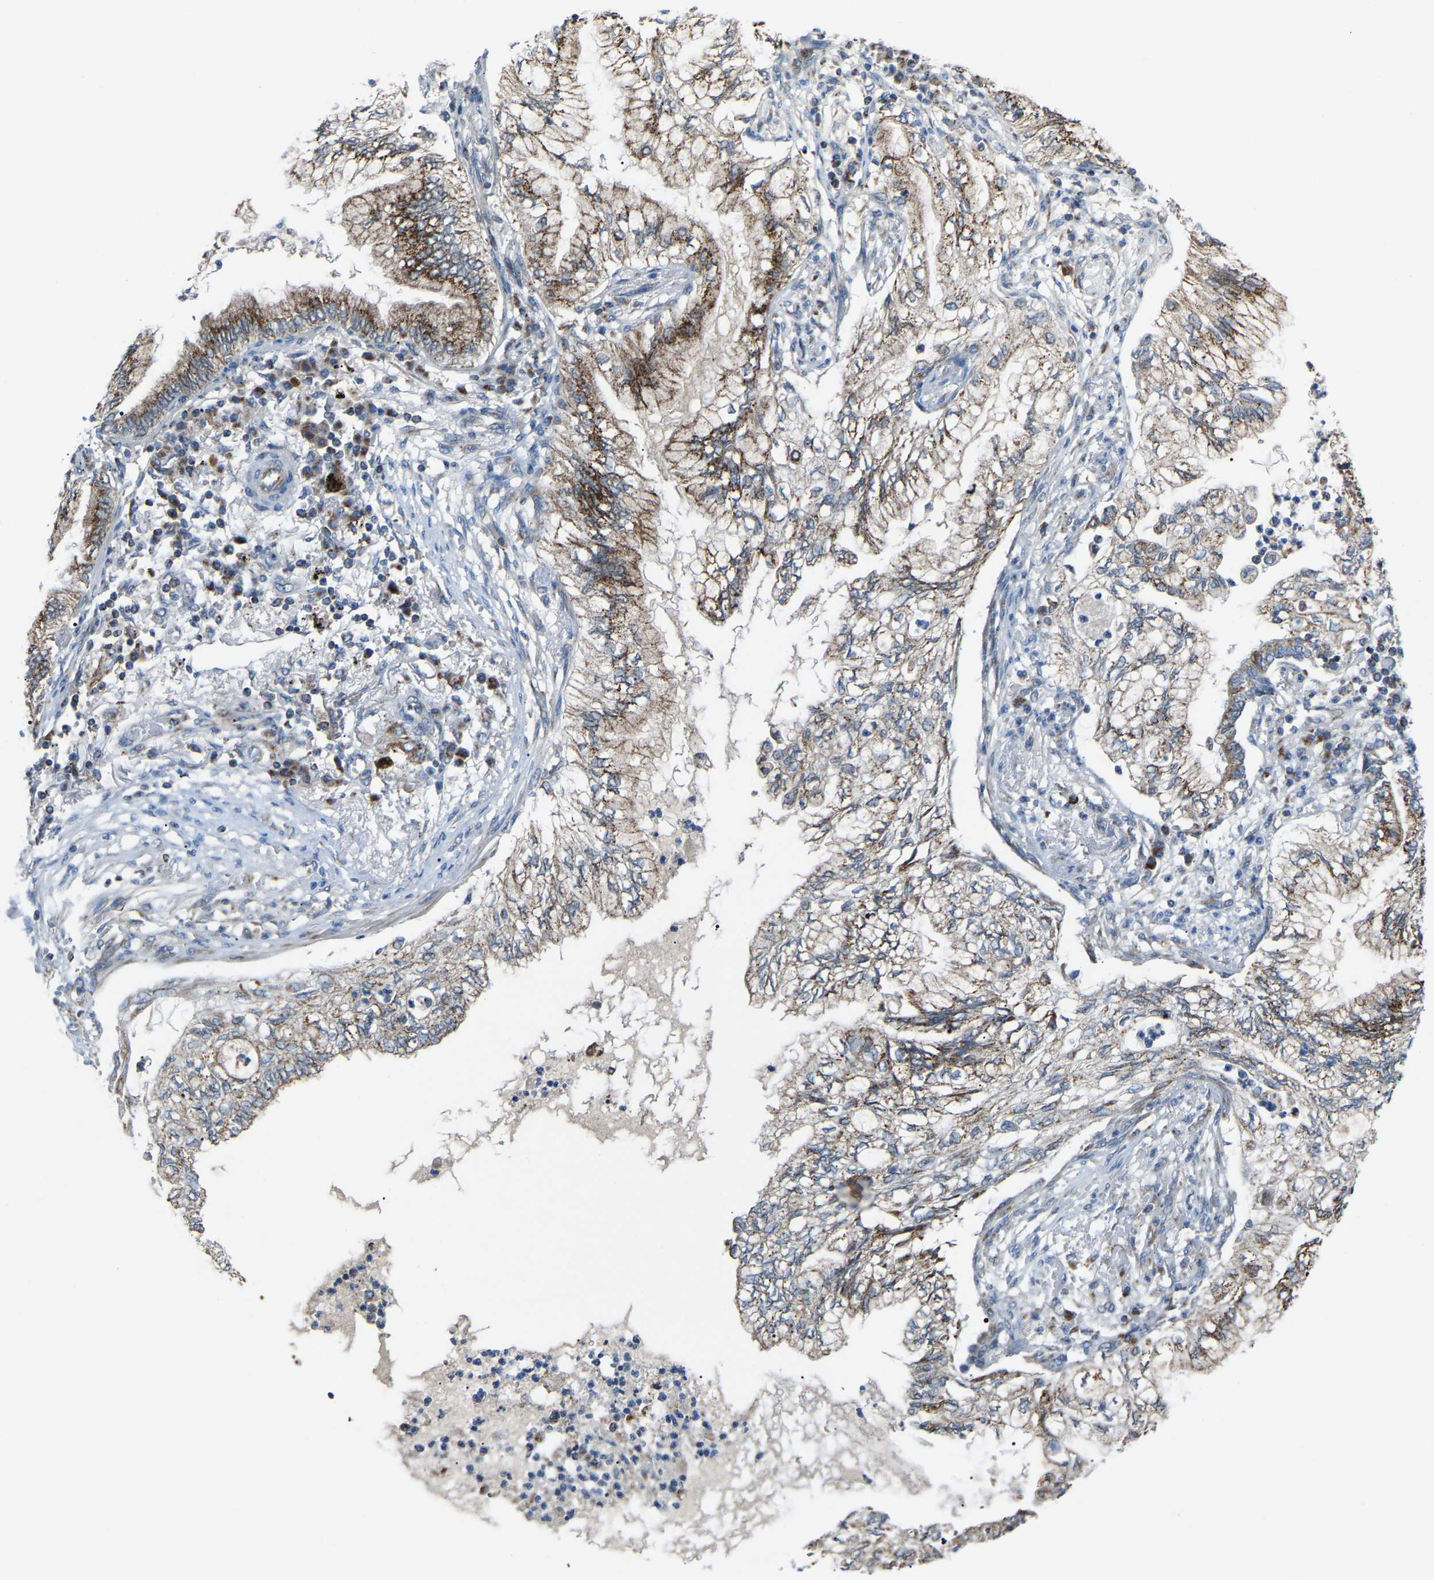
{"staining": {"intensity": "moderate", "quantity": ">75%", "location": "cytoplasmic/membranous"}, "tissue": "lung cancer", "cell_type": "Tumor cells", "image_type": "cancer", "snomed": [{"axis": "morphology", "description": "Normal tissue, NOS"}, {"axis": "morphology", "description": "Adenocarcinoma, NOS"}, {"axis": "topography", "description": "Bronchus"}, {"axis": "topography", "description": "Lung"}], "caption": "A high-resolution micrograph shows IHC staining of lung cancer, which reveals moderate cytoplasmic/membranous staining in approximately >75% of tumor cells.", "gene": "CANT1", "patient": {"sex": "female", "age": 70}}